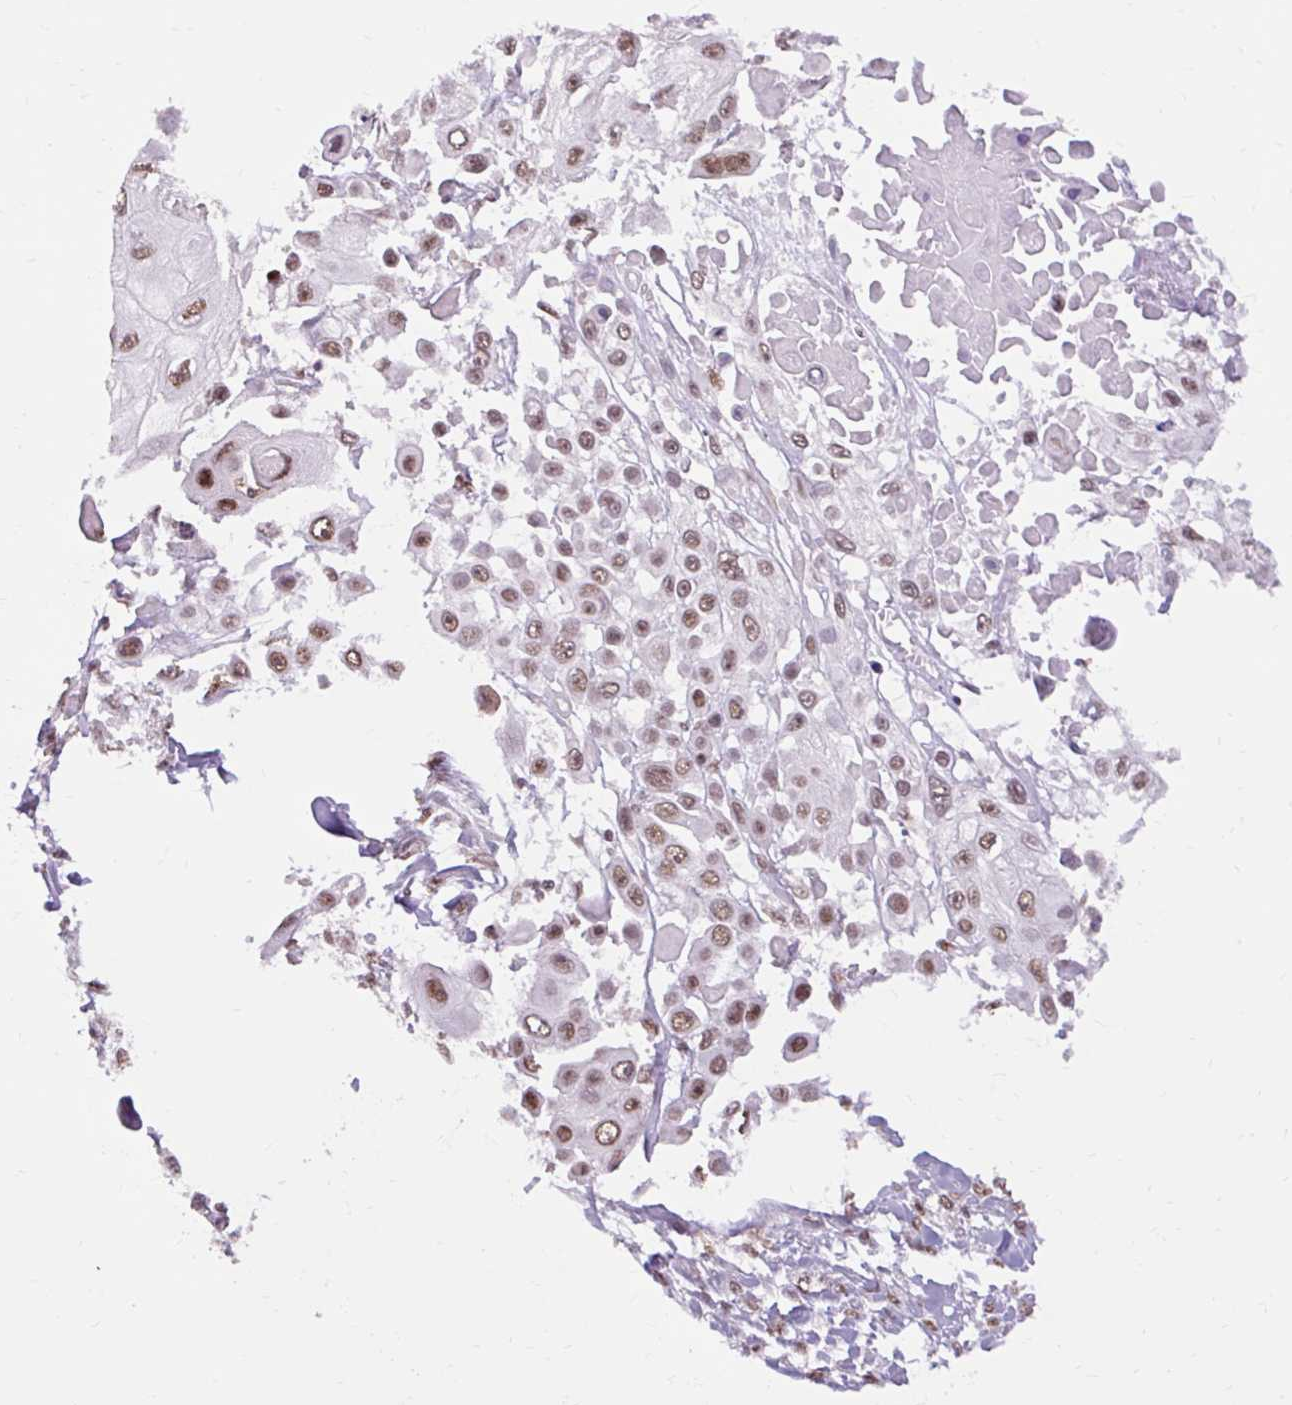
{"staining": {"intensity": "moderate", "quantity": ">75%", "location": "nuclear"}, "tissue": "skin cancer", "cell_type": "Tumor cells", "image_type": "cancer", "snomed": [{"axis": "morphology", "description": "Squamous cell carcinoma, NOS"}, {"axis": "topography", "description": "Skin"}], "caption": "Immunohistochemistry (IHC) (DAB) staining of squamous cell carcinoma (skin) shows moderate nuclear protein staining in approximately >75% of tumor cells. The staining is performed using DAB (3,3'-diaminobenzidine) brown chromogen to label protein expression. The nuclei are counter-stained blue using hematoxylin.", "gene": "NPIPB12", "patient": {"sex": "male", "age": 67}}